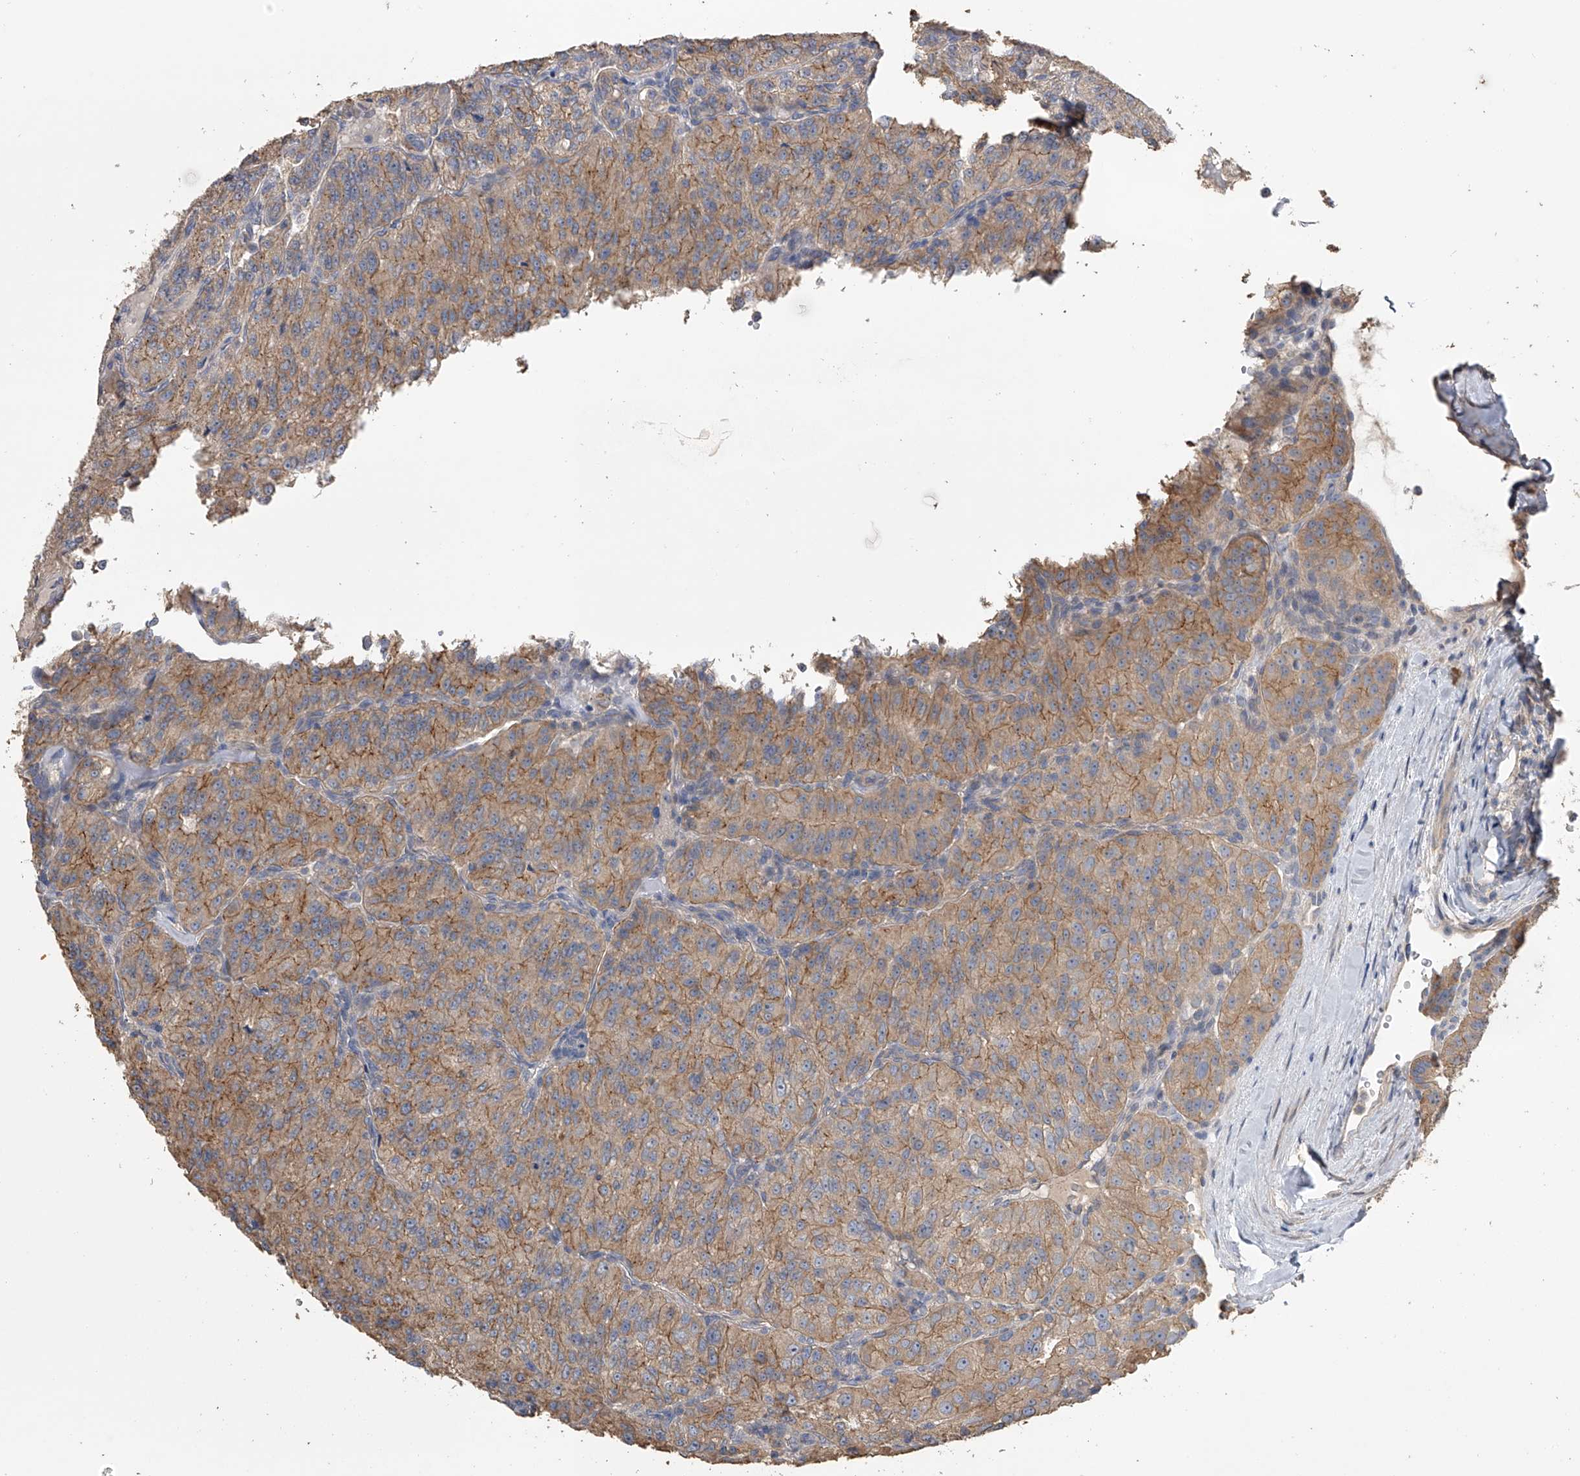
{"staining": {"intensity": "moderate", "quantity": ">75%", "location": "cytoplasmic/membranous"}, "tissue": "renal cancer", "cell_type": "Tumor cells", "image_type": "cancer", "snomed": [{"axis": "morphology", "description": "Adenocarcinoma, NOS"}, {"axis": "topography", "description": "Kidney"}], "caption": "Tumor cells show moderate cytoplasmic/membranous expression in approximately >75% of cells in adenocarcinoma (renal). (Brightfield microscopy of DAB IHC at high magnification).", "gene": "ZNF343", "patient": {"sex": "female", "age": 63}}